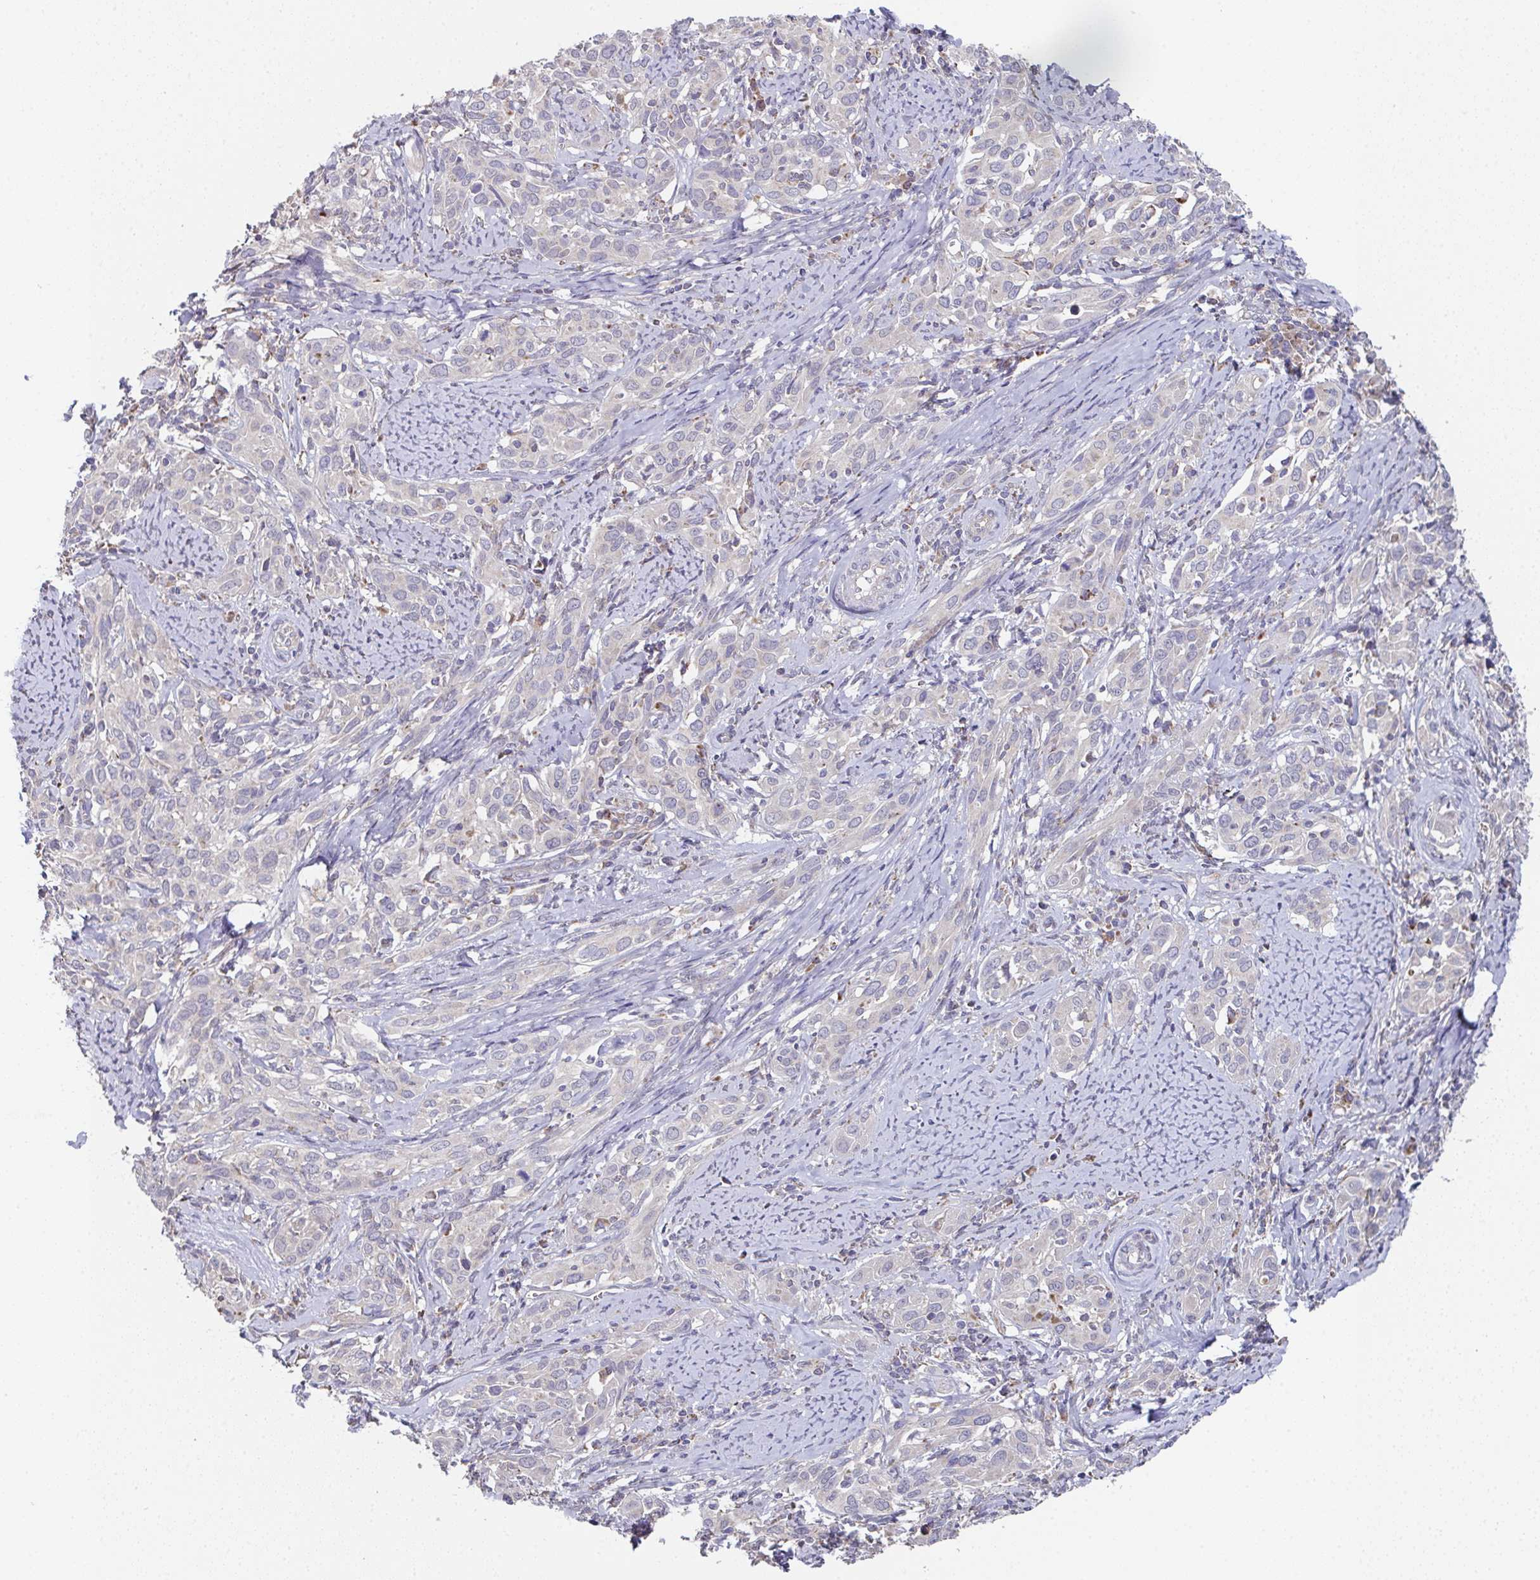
{"staining": {"intensity": "negative", "quantity": "none", "location": "none"}, "tissue": "cervical cancer", "cell_type": "Tumor cells", "image_type": "cancer", "snomed": [{"axis": "morphology", "description": "Squamous cell carcinoma, NOS"}, {"axis": "topography", "description": "Cervix"}], "caption": "There is no significant expression in tumor cells of cervical cancer (squamous cell carcinoma).", "gene": "MT-ND3", "patient": {"sex": "female", "age": 51}}